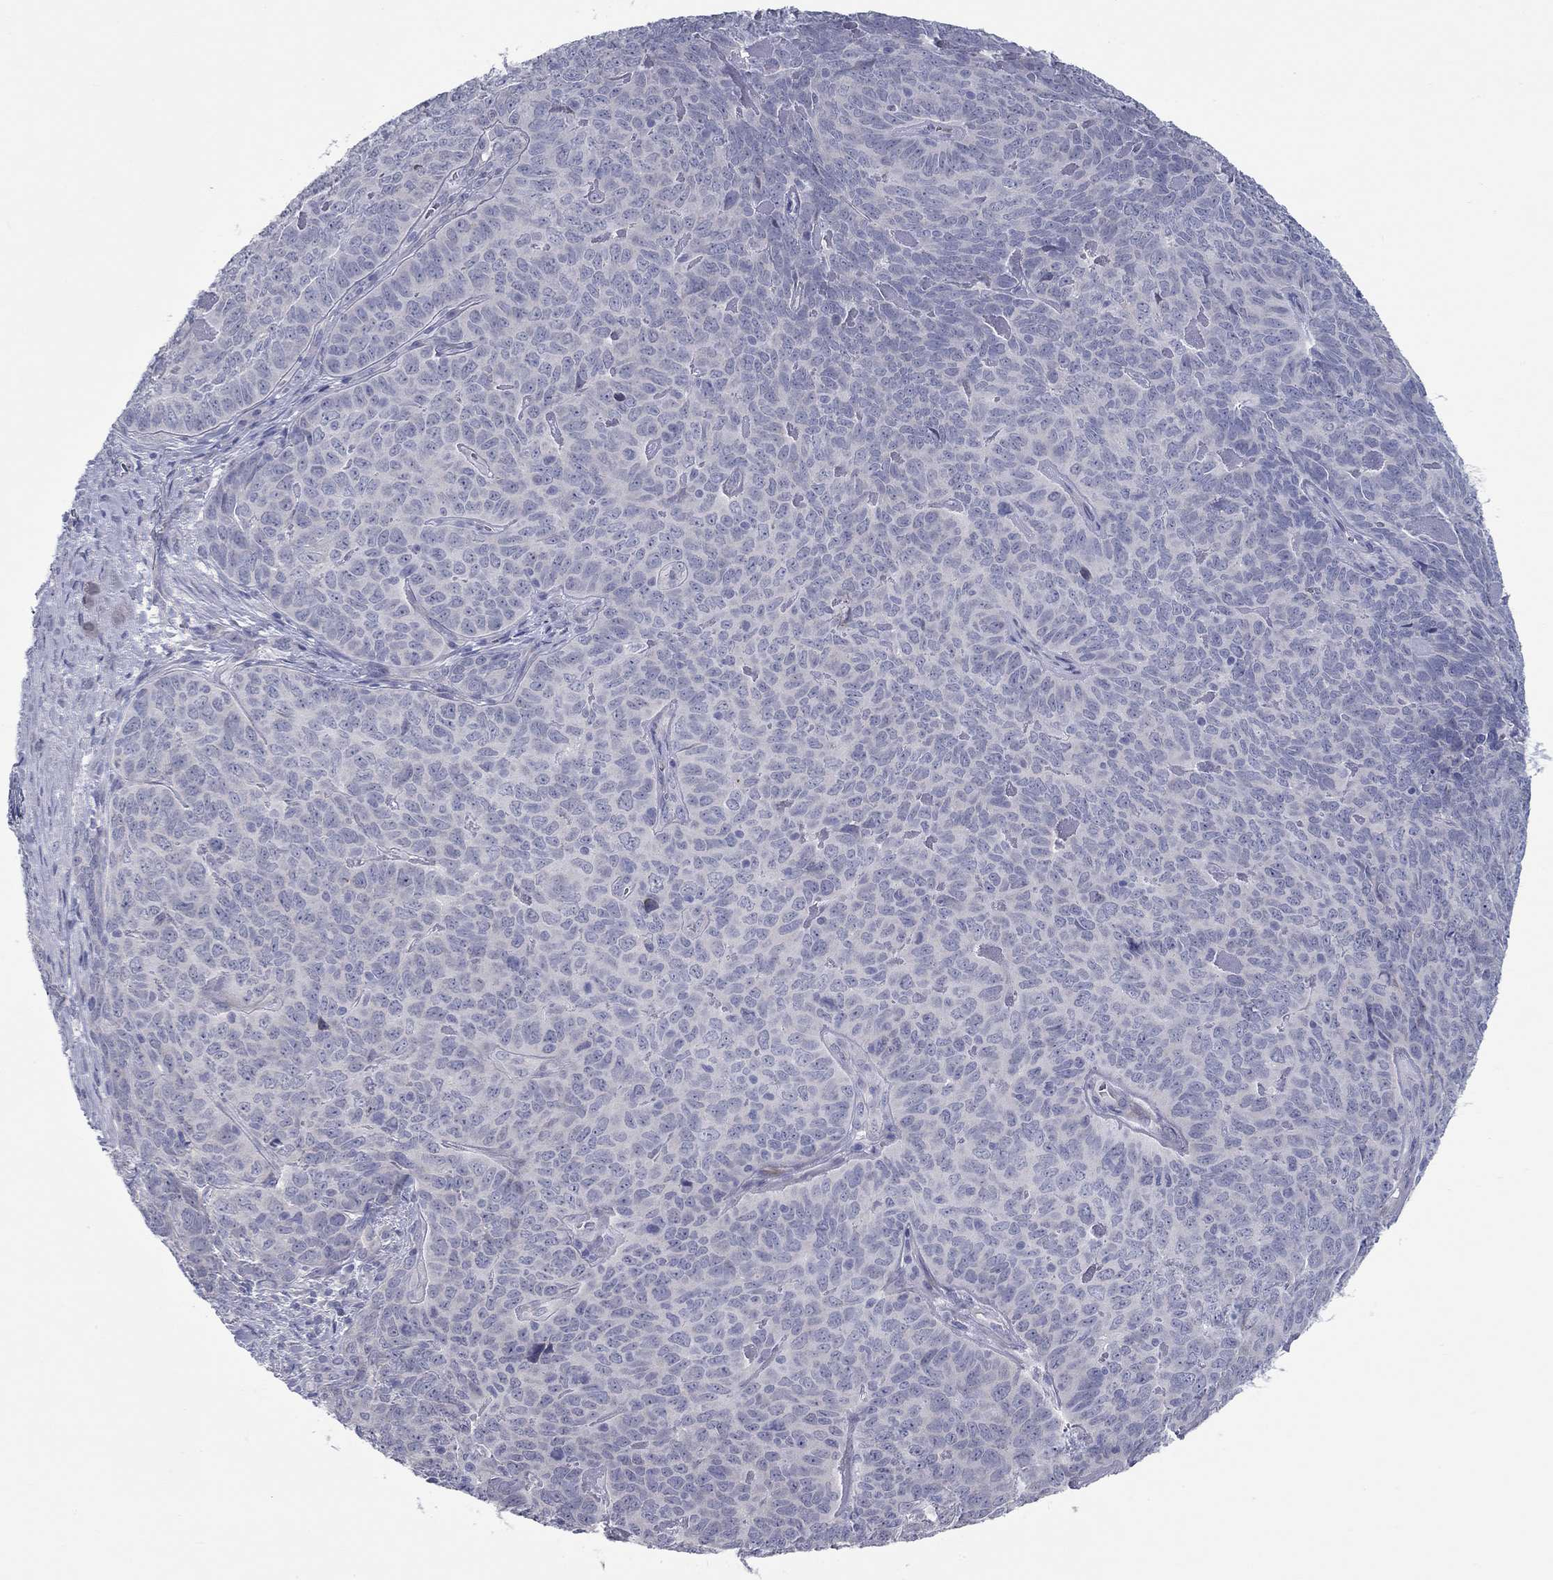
{"staining": {"intensity": "weak", "quantity": "<25%", "location": "cytoplasmic/membranous"}, "tissue": "skin cancer", "cell_type": "Tumor cells", "image_type": "cancer", "snomed": [{"axis": "morphology", "description": "Squamous cell carcinoma, NOS"}, {"axis": "topography", "description": "Skin"}, {"axis": "topography", "description": "Anal"}], "caption": "Protein analysis of skin cancer (squamous cell carcinoma) exhibits no significant staining in tumor cells.", "gene": "UNC119B", "patient": {"sex": "female", "age": 51}}